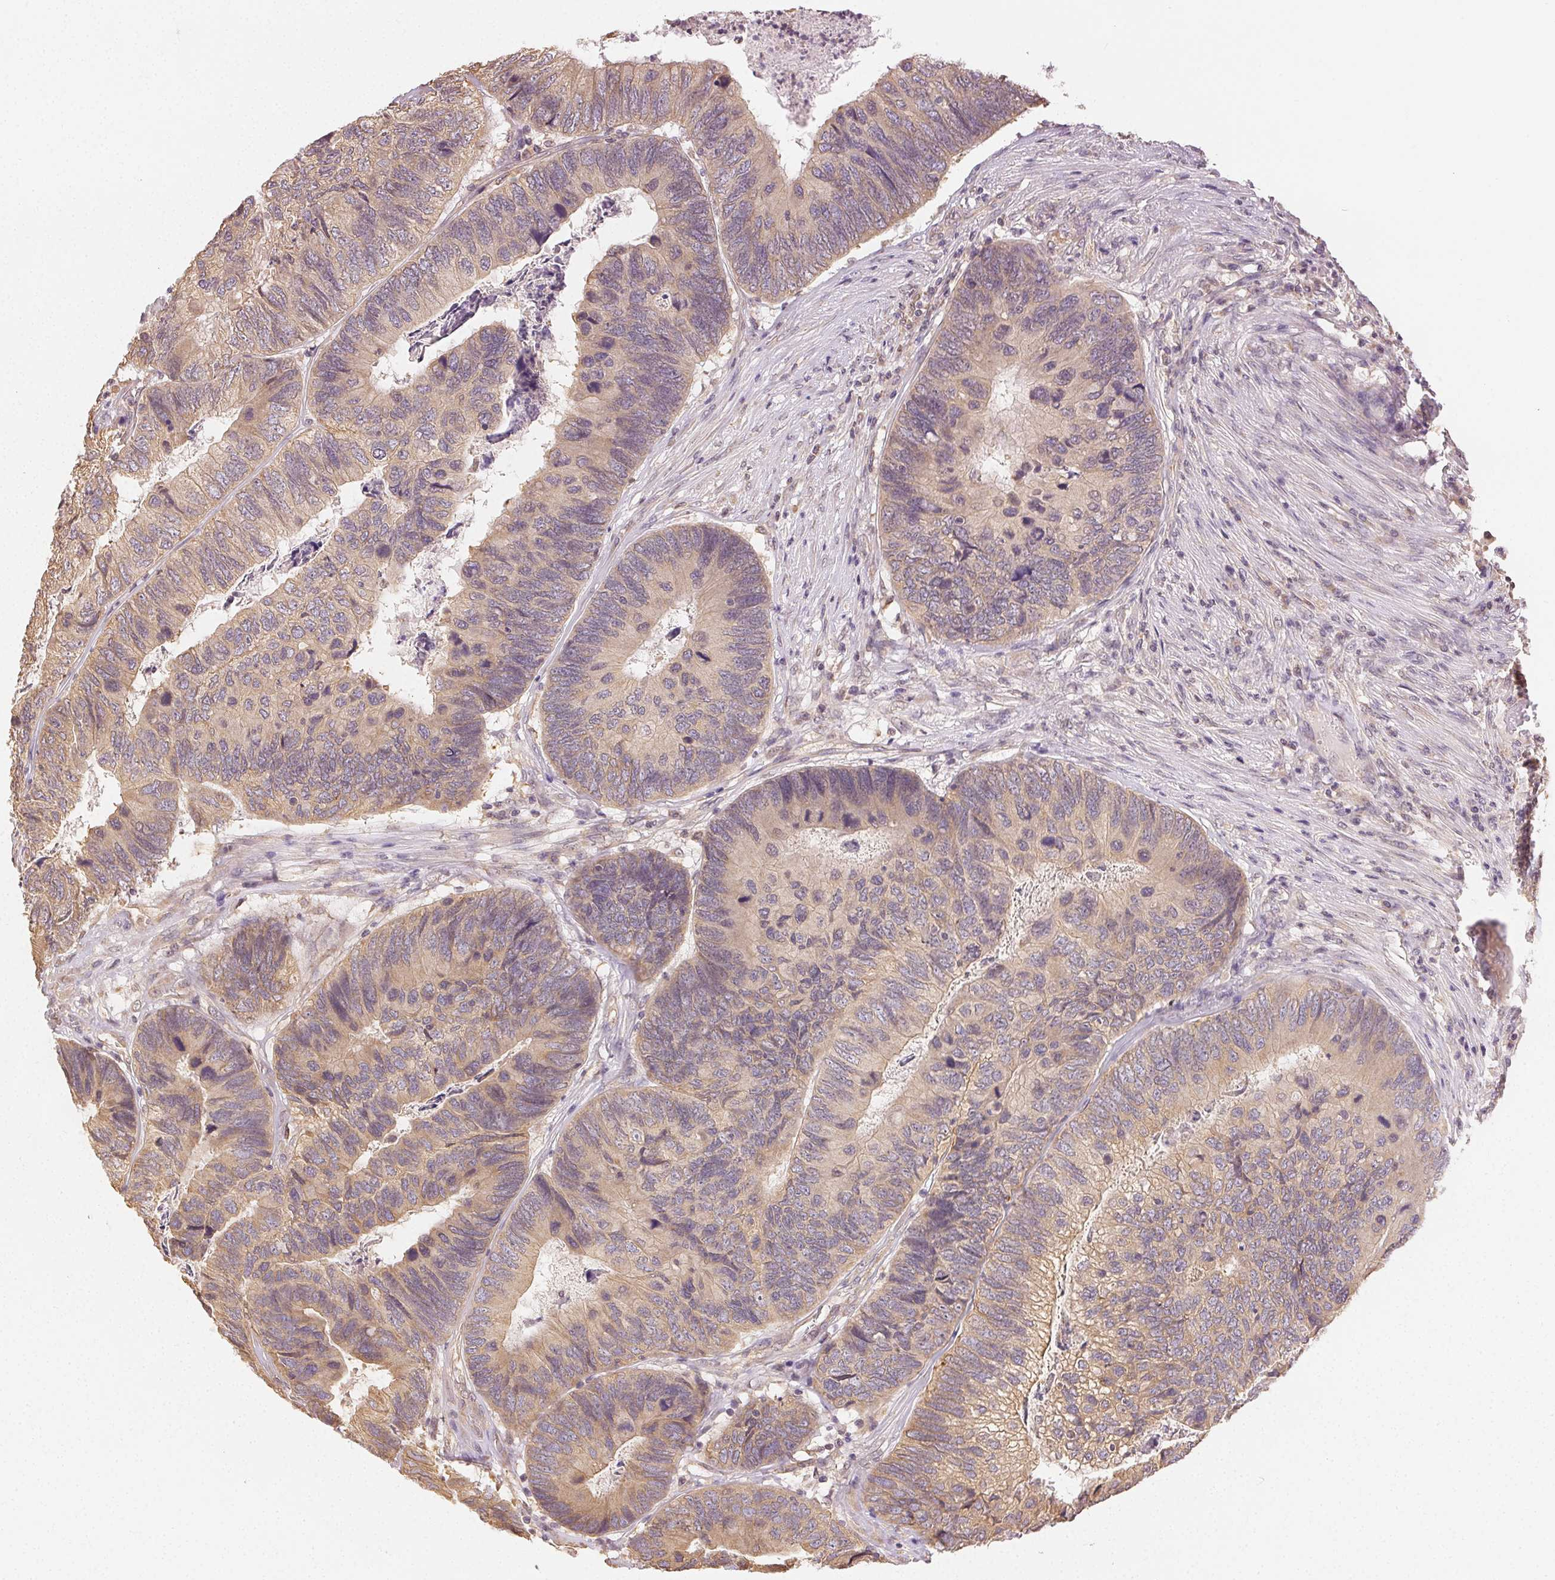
{"staining": {"intensity": "weak", "quantity": "25%-75%", "location": "cytoplasmic/membranous"}, "tissue": "colorectal cancer", "cell_type": "Tumor cells", "image_type": "cancer", "snomed": [{"axis": "morphology", "description": "Adenocarcinoma, NOS"}, {"axis": "topography", "description": "Colon"}], "caption": "Colorectal adenocarcinoma stained with a brown dye reveals weak cytoplasmic/membranous positive staining in about 25%-75% of tumor cells.", "gene": "SEZ6L2", "patient": {"sex": "female", "age": 67}}